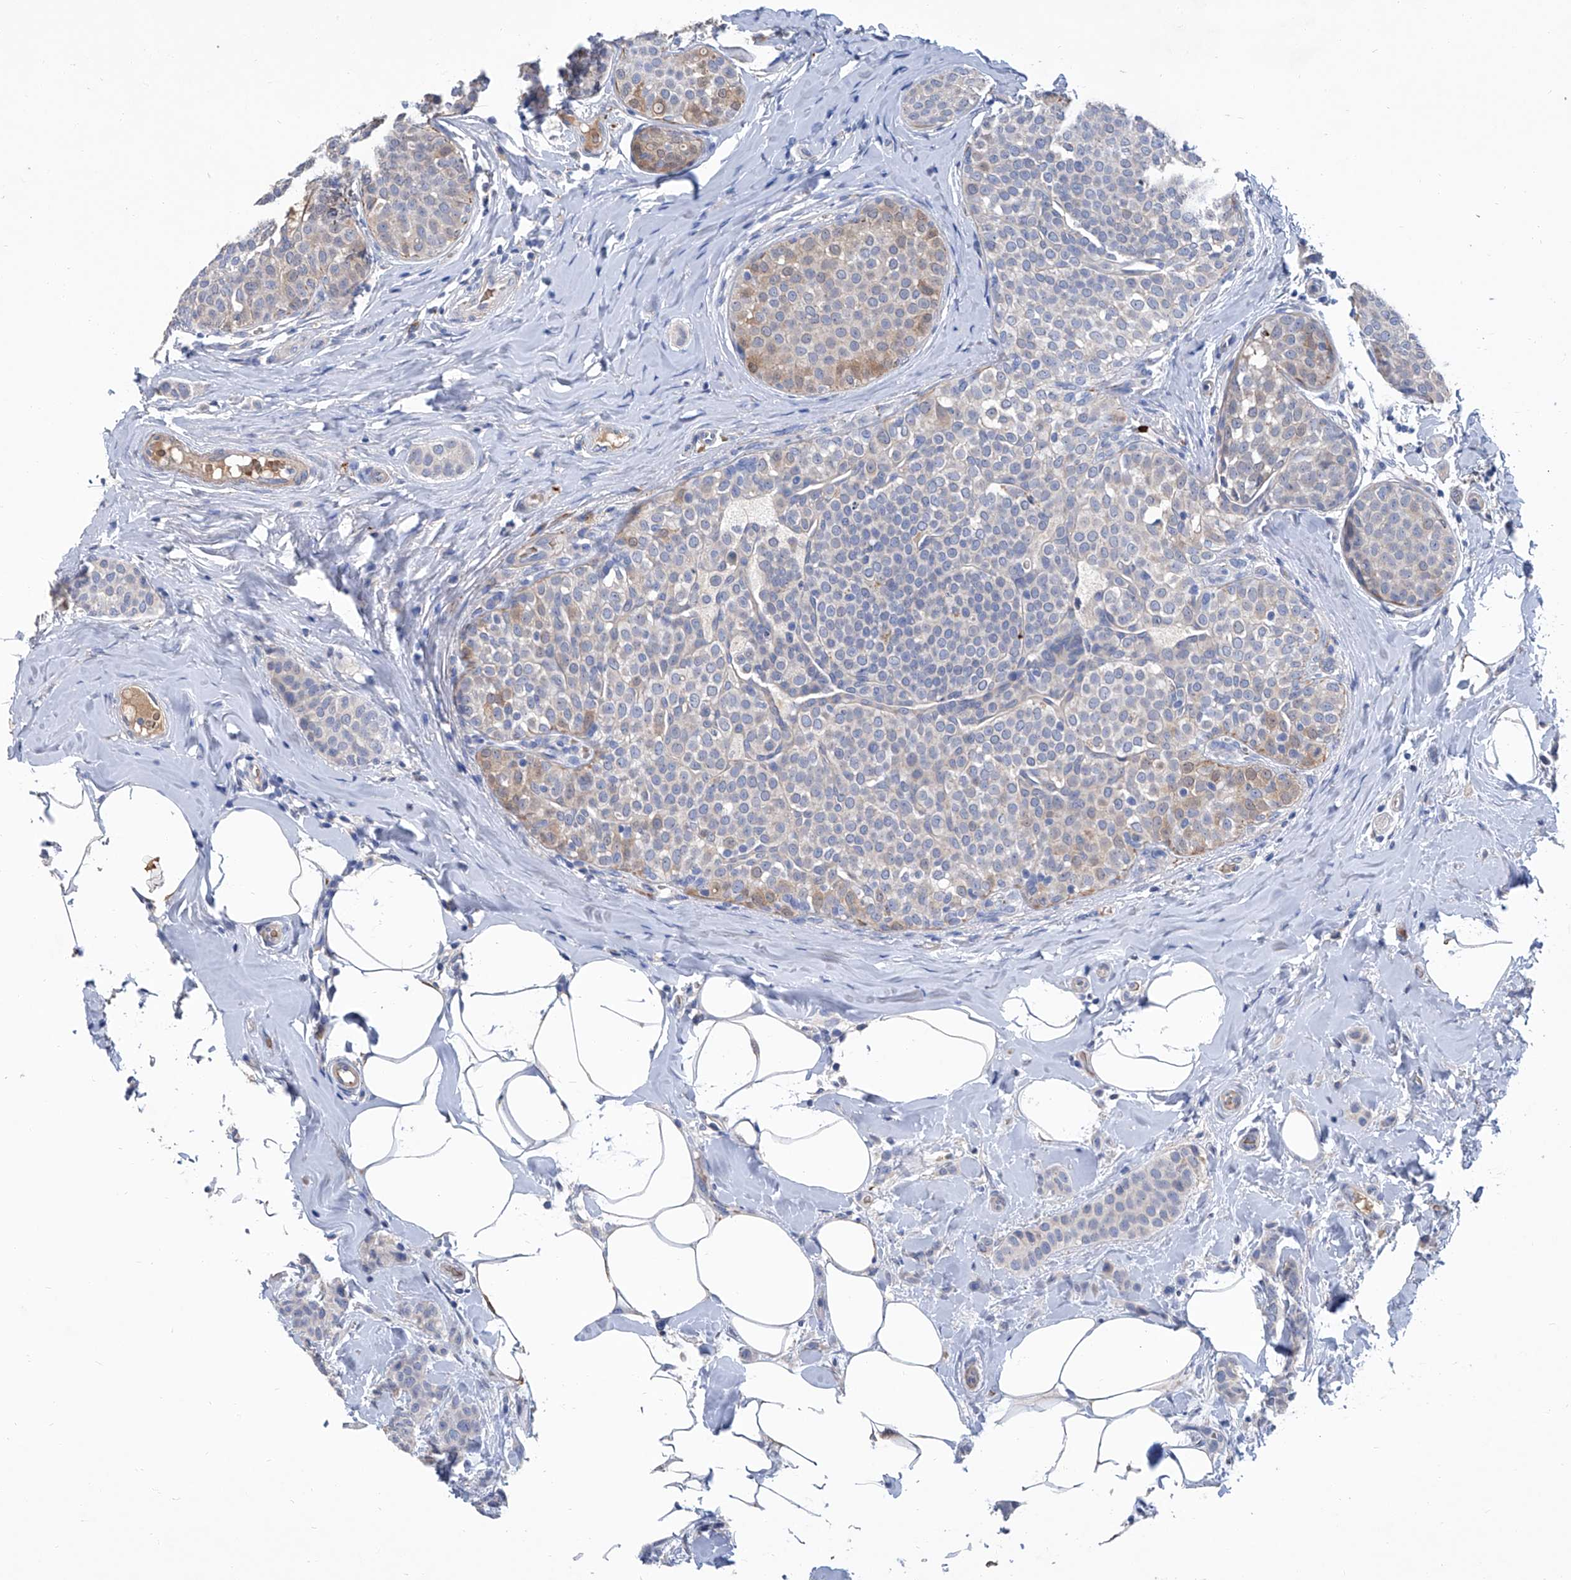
{"staining": {"intensity": "weak", "quantity": "<25%", "location": "cytoplasmic/membranous"}, "tissue": "breast cancer", "cell_type": "Tumor cells", "image_type": "cancer", "snomed": [{"axis": "morphology", "description": "Lobular carcinoma, in situ"}, {"axis": "morphology", "description": "Lobular carcinoma"}, {"axis": "topography", "description": "Breast"}], "caption": "High magnification brightfield microscopy of lobular carcinoma (breast) stained with DAB (brown) and counterstained with hematoxylin (blue): tumor cells show no significant staining.", "gene": "GPT", "patient": {"sex": "female", "age": 41}}